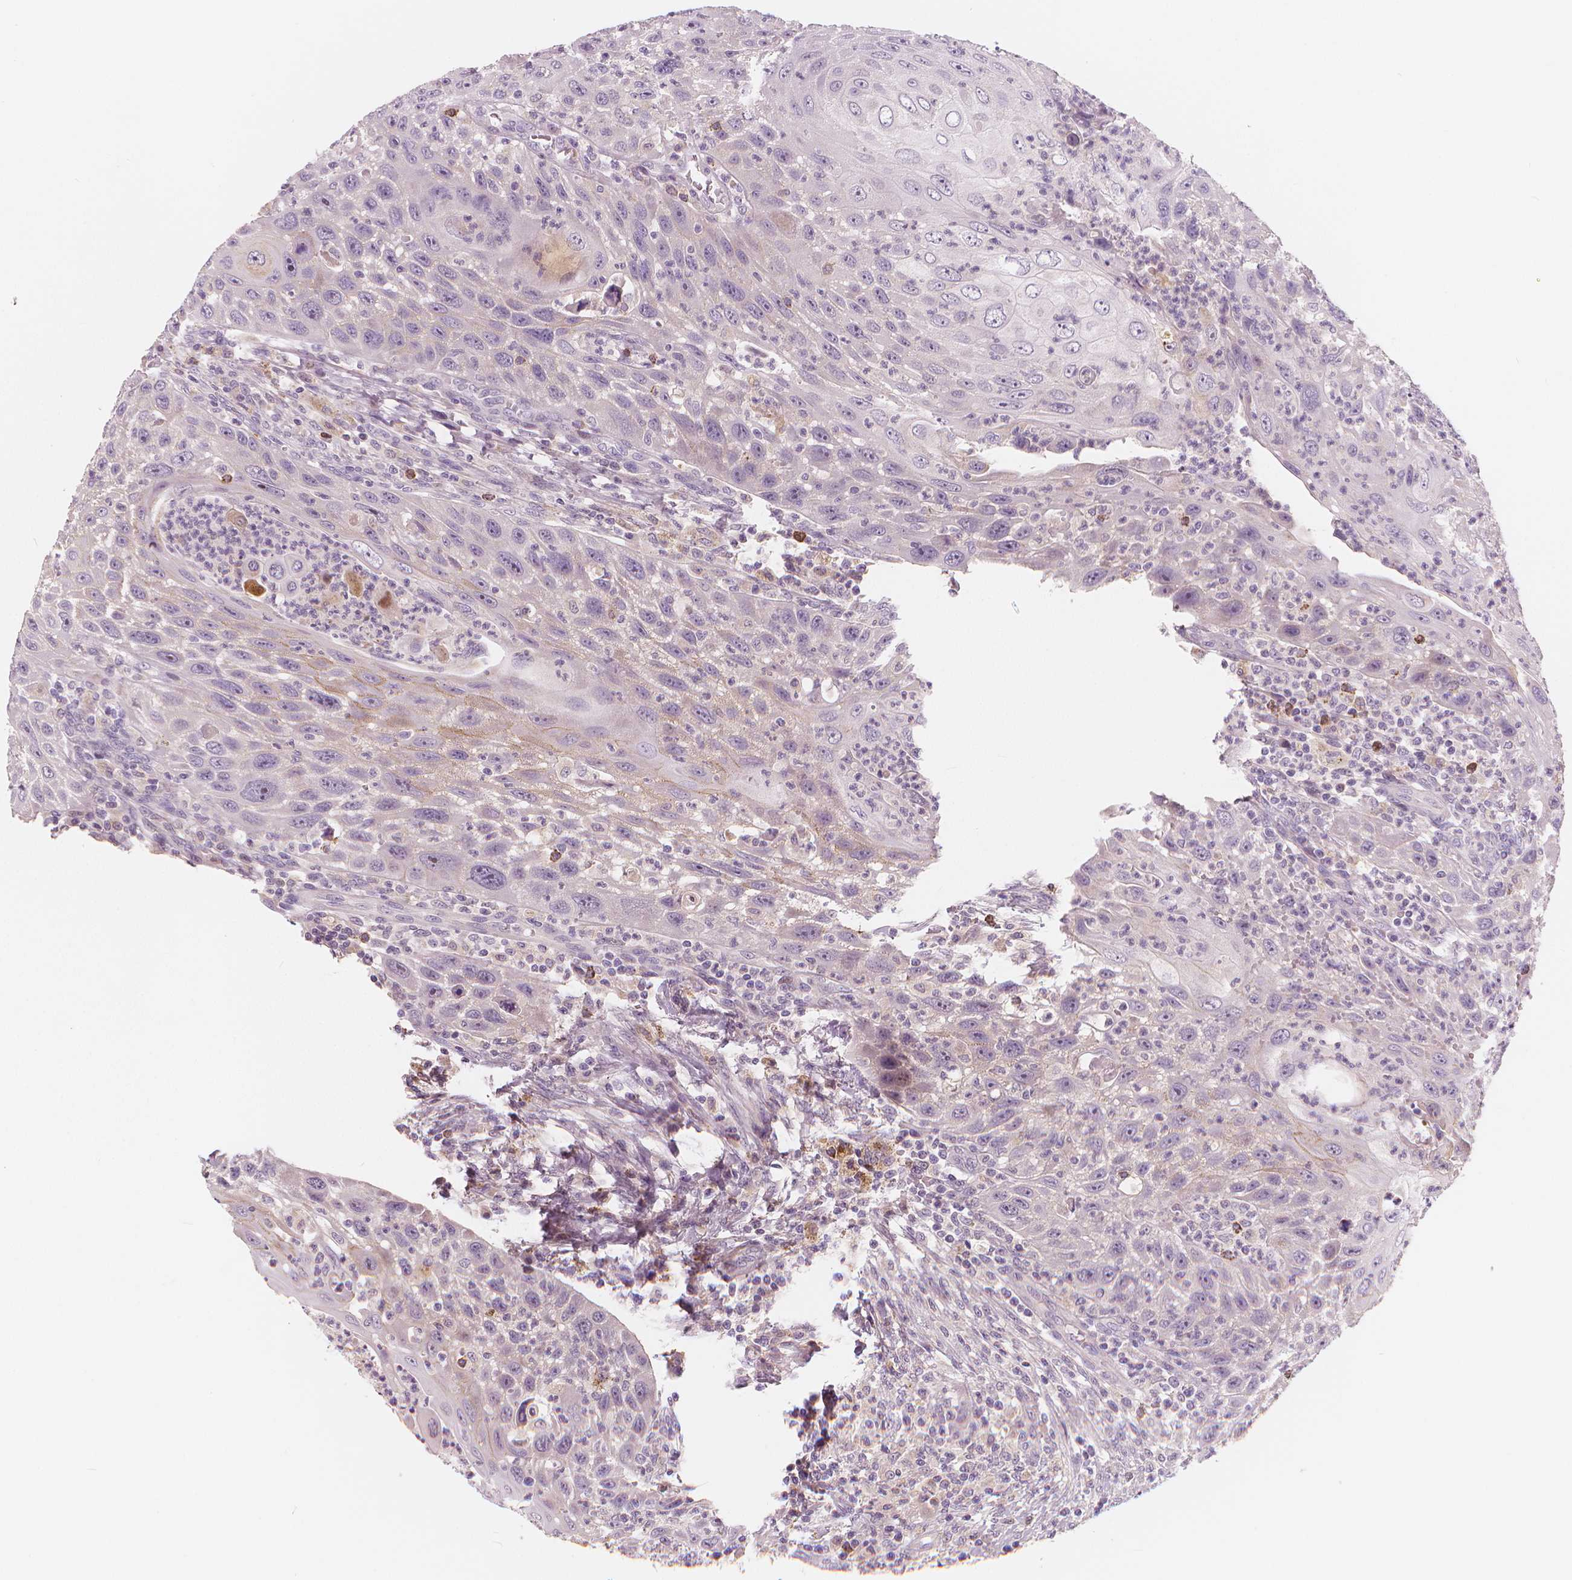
{"staining": {"intensity": "weak", "quantity": "<25%", "location": "cytoplasmic/membranous"}, "tissue": "head and neck cancer", "cell_type": "Tumor cells", "image_type": "cancer", "snomed": [{"axis": "morphology", "description": "Squamous cell carcinoma, NOS"}, {"axis": "topography", "description": "Head-Neck"}], "caption": "Immunohistochemistry image of head and neck squamous cell carcinoma stained for a protein (brown), which exhibits no expression in tumor cells.", "gene": "RNASE7", "patient": {"sex": "male", "age": 69}}